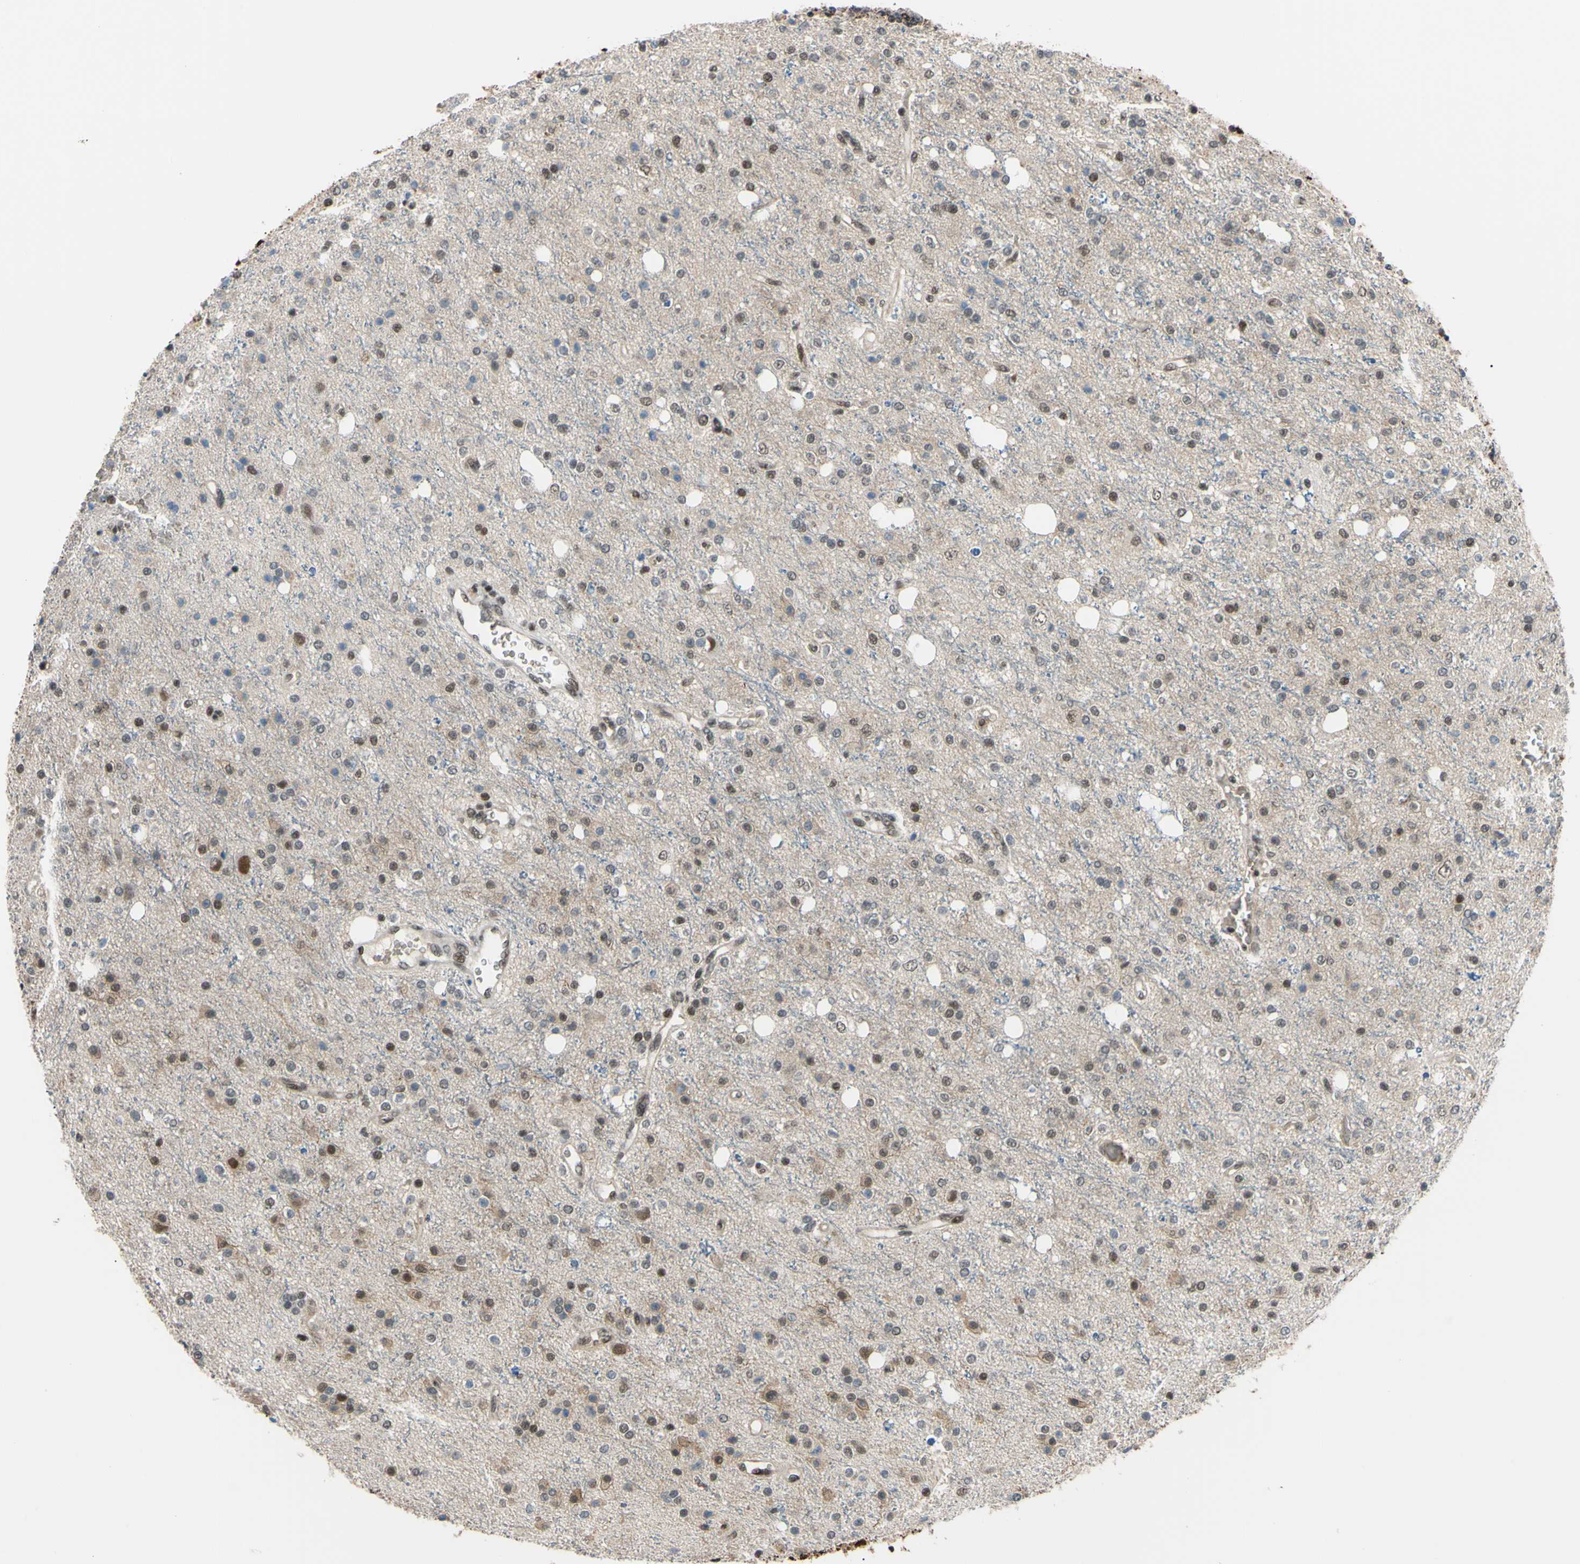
{"staining": {"intensity": "moderate", "quantity": "25%-75%", "location": "cytoplasmic/membranous,nuclear"}, "tissue": "glioma", "cell_type": "Tumor cells", "image_type": "cancer", "snomed": [{"axis": "morphology", "description": "Glioma, malignant, High grade"}, {"axis": "topography", "description": "Brain"}], "caption": "Brown immunohistochemical staining in human malignant high-grade glioma reveals moderate cytoplasmic/membranous and nuclear staining in approximately 25%-75% of tumor cells.", "gene": "THAP12", "patient": {"sex": "male", "age": 47}}